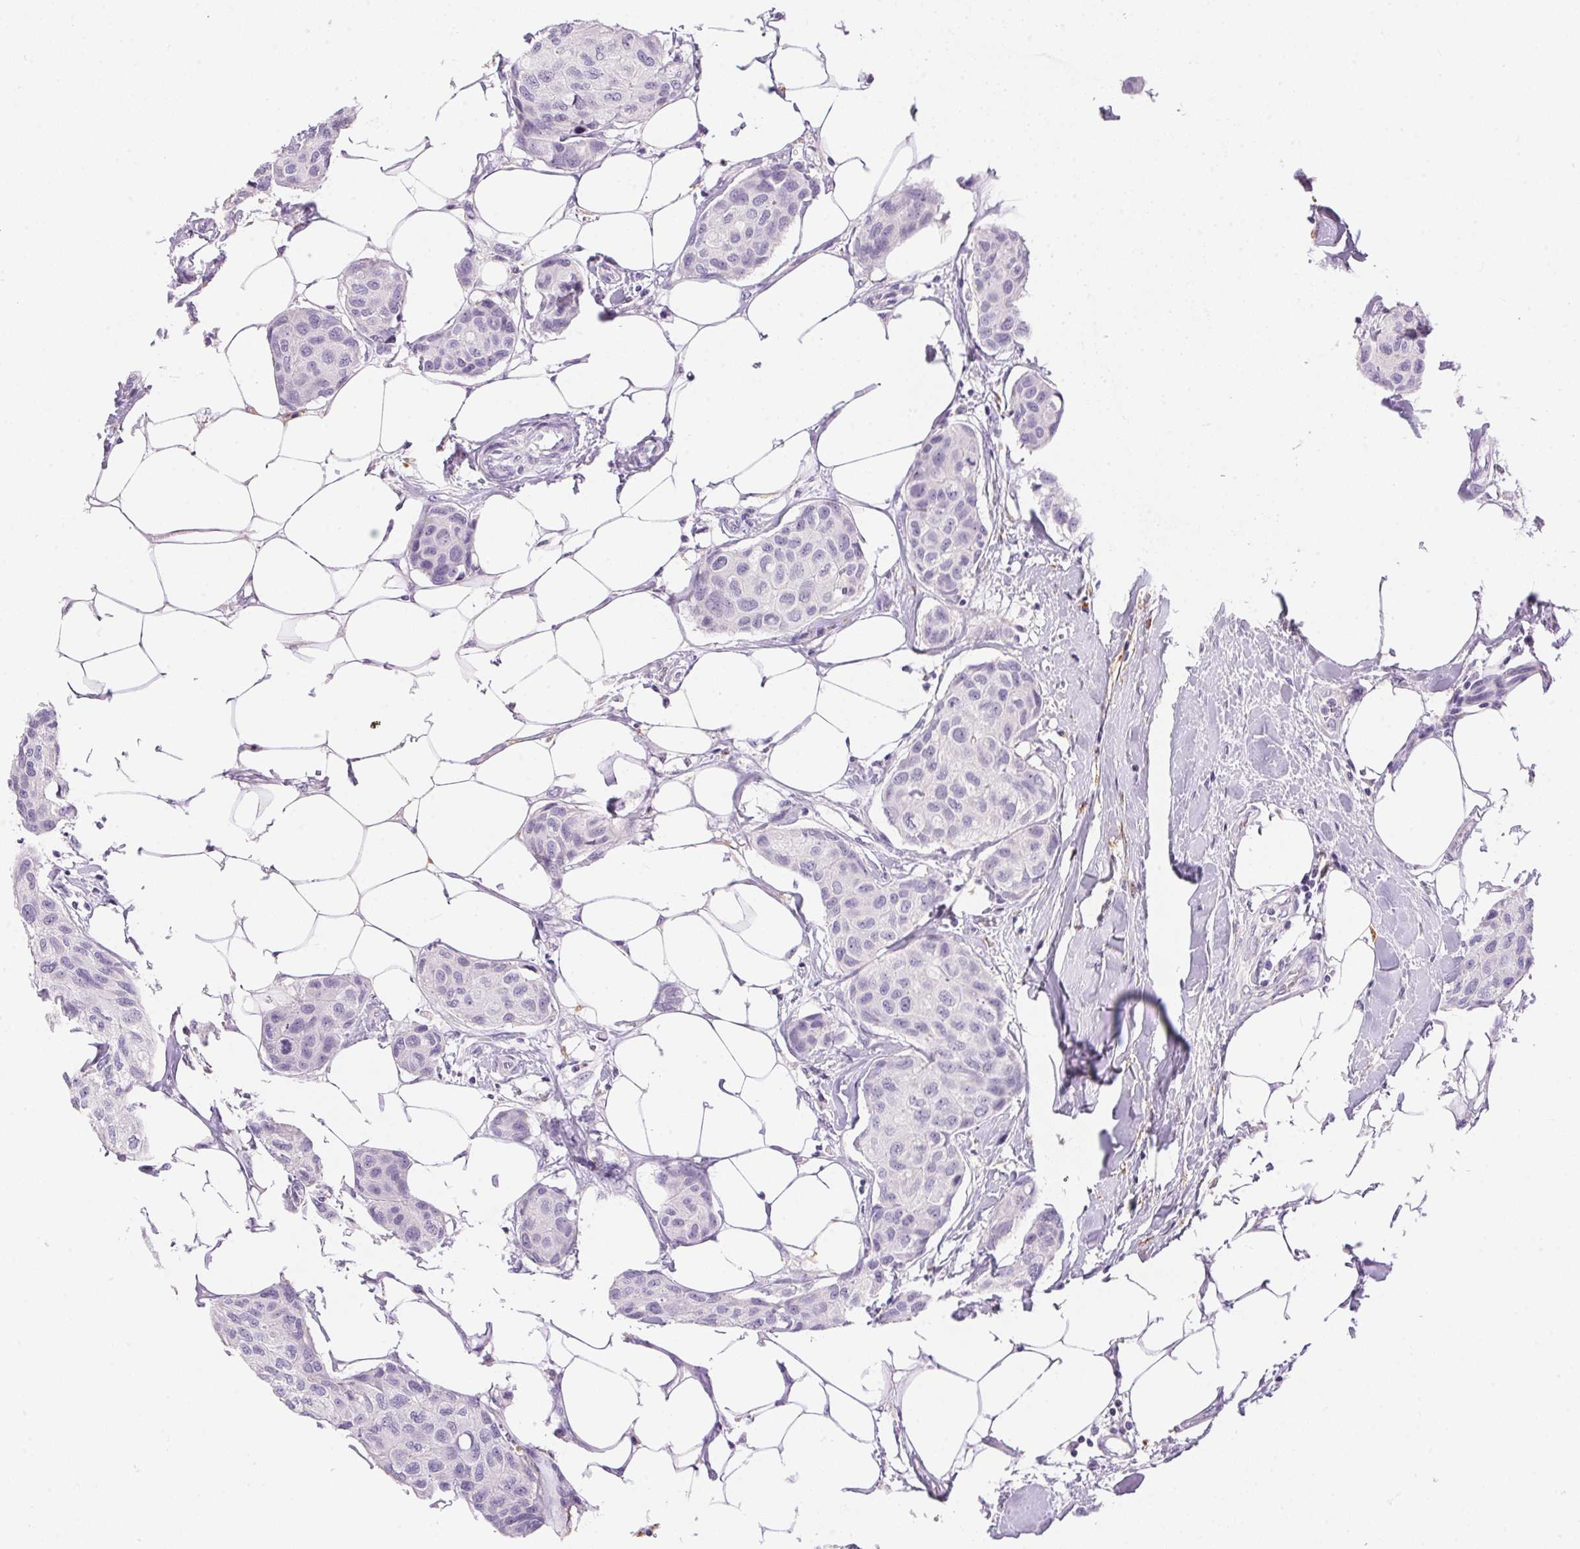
{"staining": {"intensity": "negative", "quantity": "none", "location": "none"}, "tissue": "breast cancer", "cell_type": "Tumor cells", "image_type": "cancer", "snomed": [{"axis": "morphology", "description": "Duct carcinoma"}, {"axis": "topography", "description": "Breast"}], "caption": "IHC of breast cancer (intraductal carcinoma) displays no positivity in tumor cells.", "gene": "PNLIPRP3", "patient": {"sex": "female", "age": 80}}